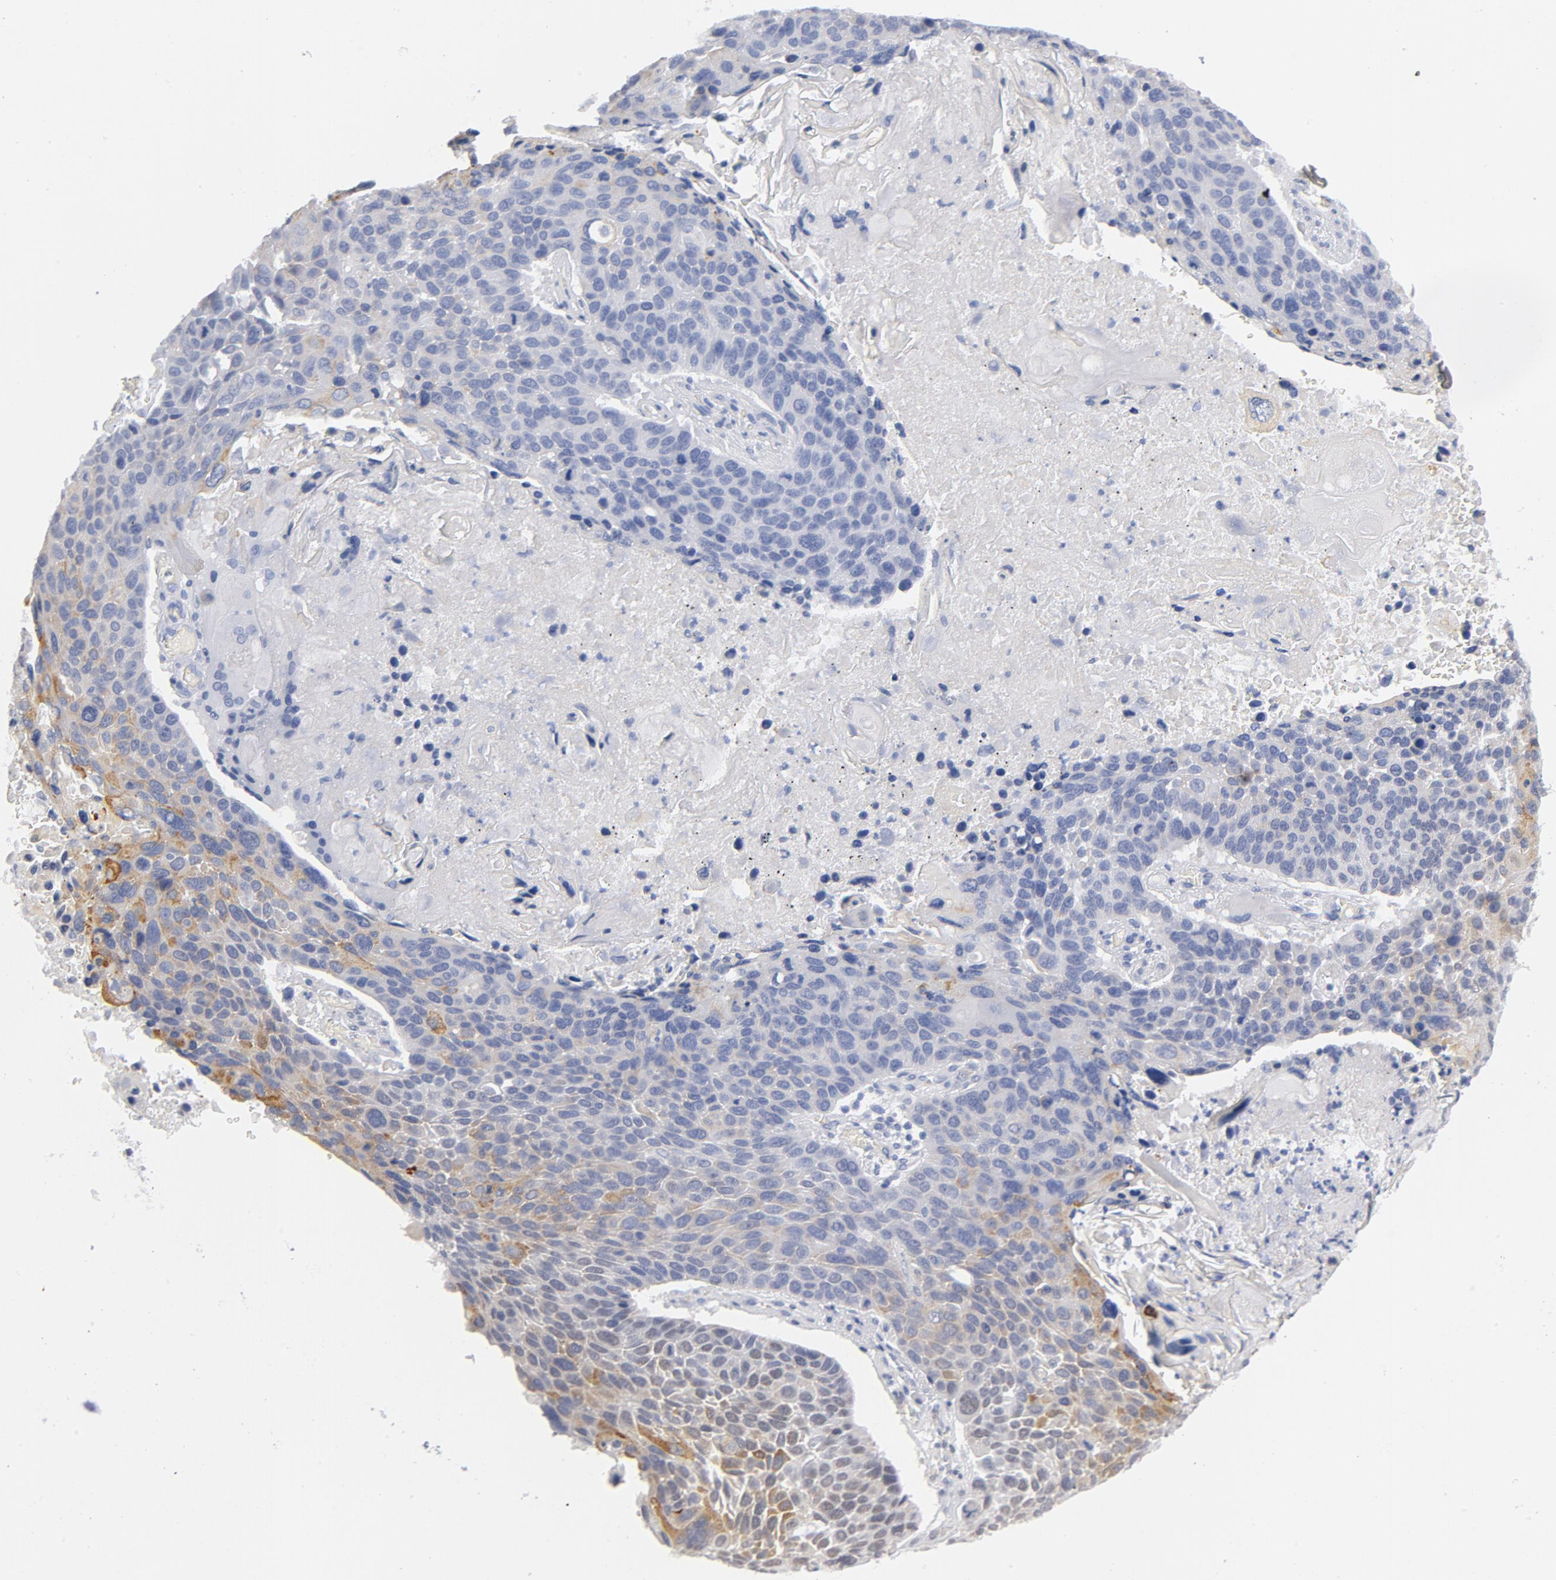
{"staining": {"intensity": "weak", "quantity": "<25%", "location": "cytoplasmic/membranous"}, "tissue": "lung cancer", "cell_type": "Tumor cells", "image_type": "cancer", "snomed": [{"axis": "morphology", "description": "Squamous cell carcinoma, NOS"}, {"axis": "topography", "description": "Lung"}], "caption": "The immunohistochemistry image has no significant expression in tumor cells of squamous cell carcinoma (lung) tissue.", "gene": "BAP1", "patient": {"sex": "male", "age": 68}}